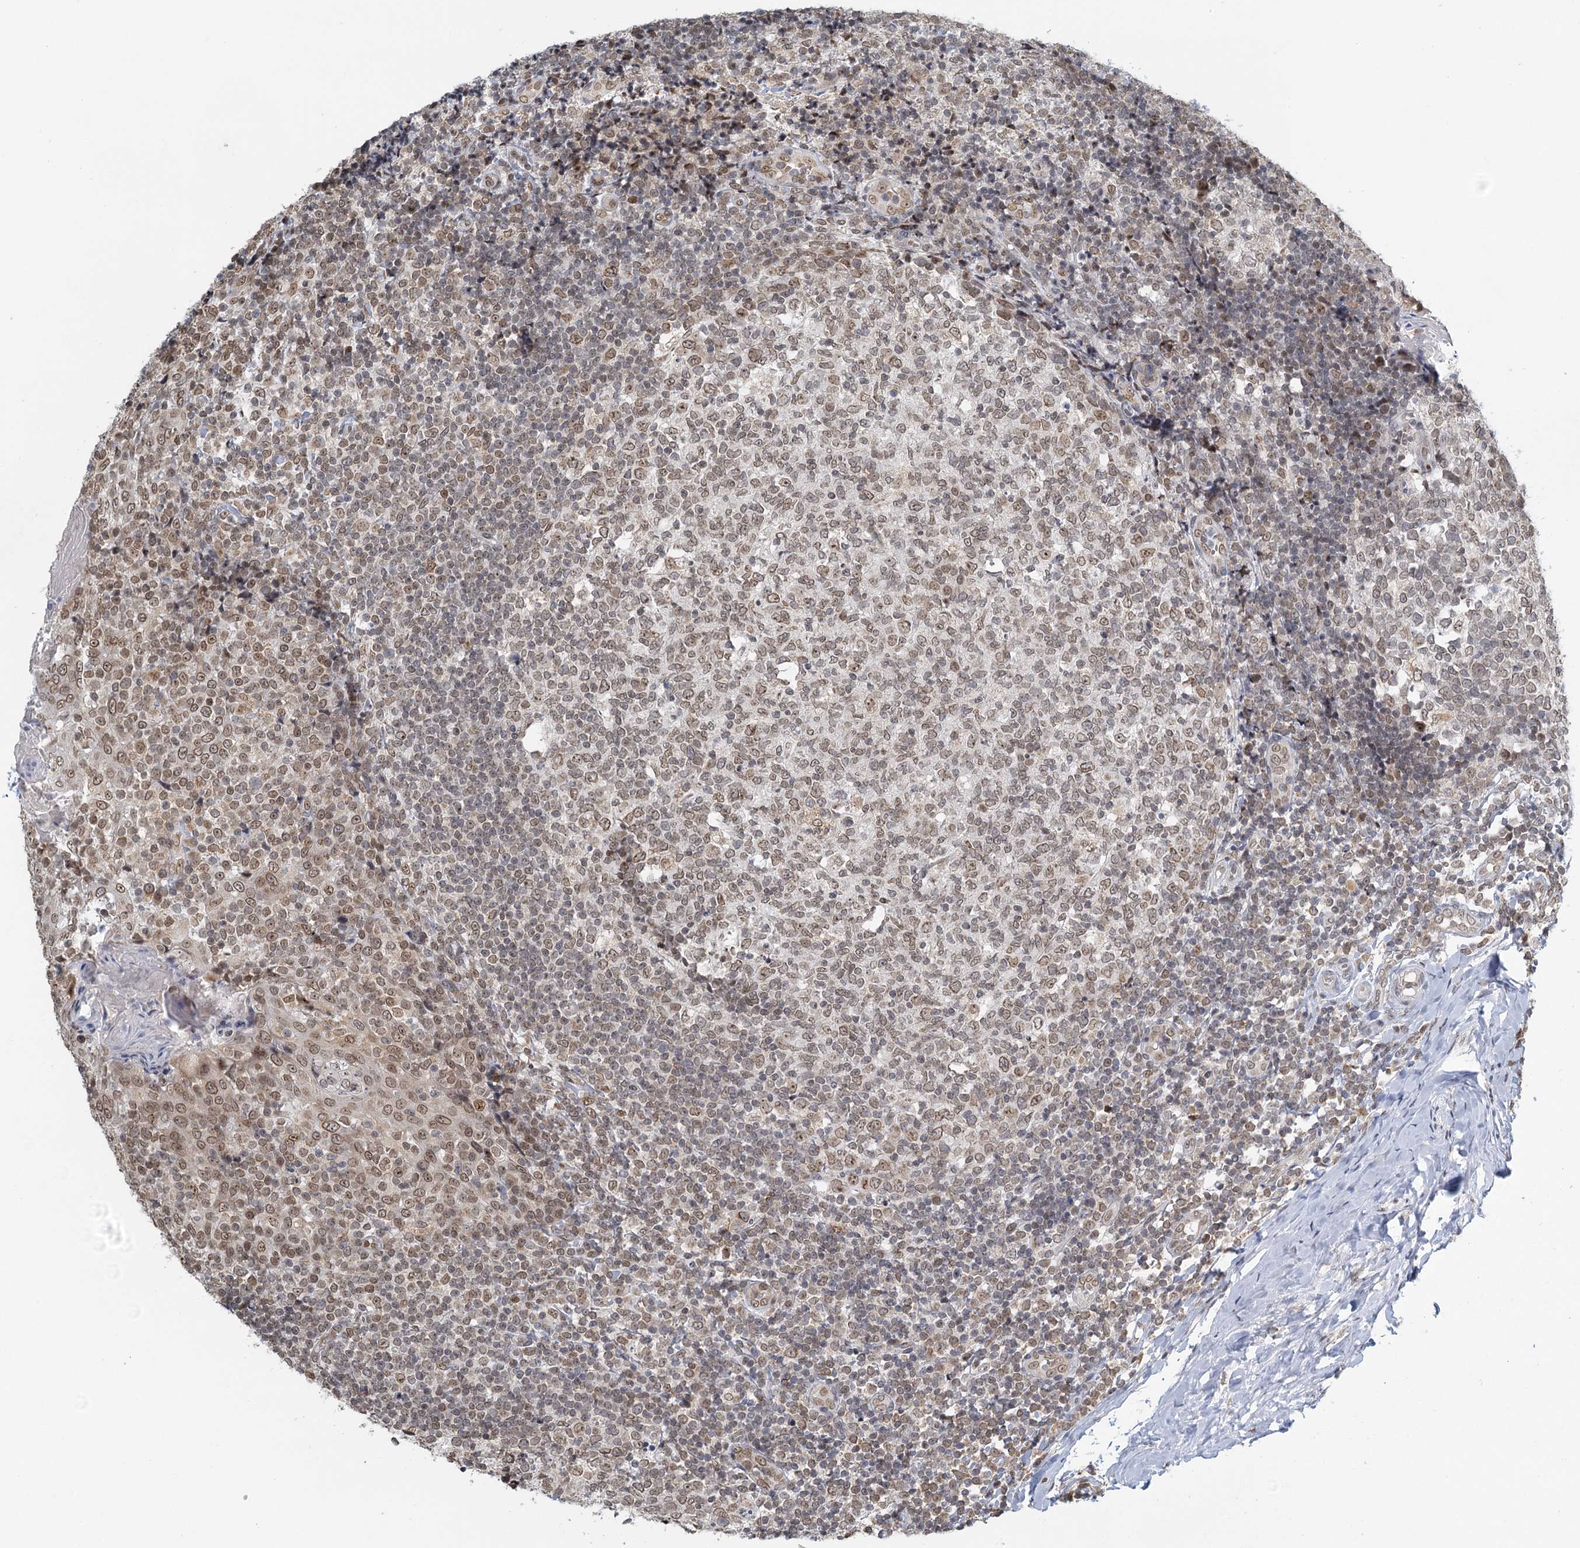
{"staining": {"intensity": "weak", "quantity": ">75%", "location": "nuclear"}, "tissue": "tonsil", "cell_type": "Germinal center cells", "image_type": "normal", "snomed": [{"axis": "morphology", "description": "Normal tissue, NOS"}, {"axis": "topography", "description": "Tonsil"}], "caption": "Weak nuclear staining for a protein is appreciated in about >75% of germinal center cells of normal tonsil using immunohistochemistry (IHC).", "gene": "TREX1", "patient": {"sex": "female", "age": 19}}